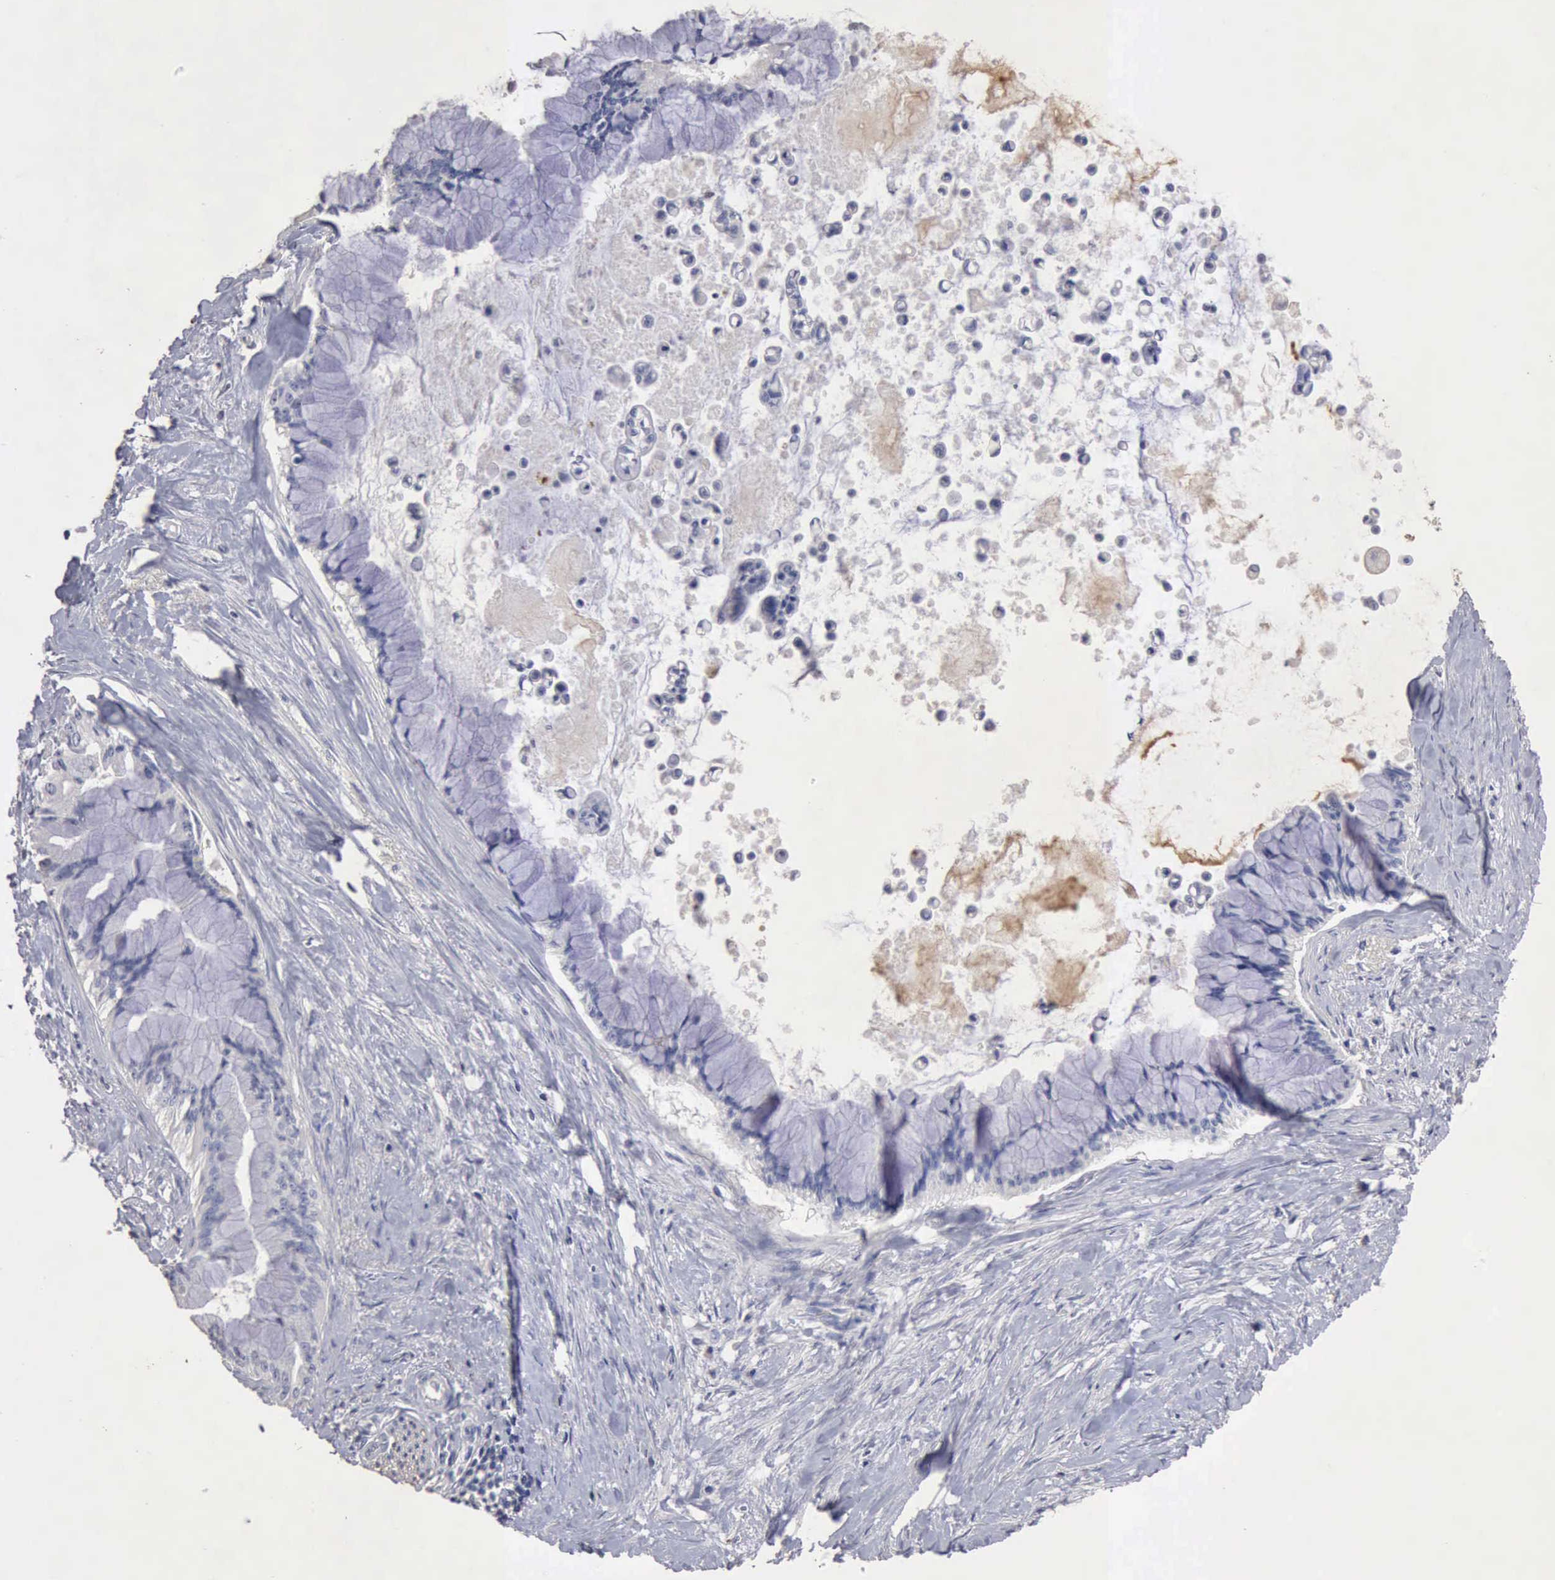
{"staining": {"intensity": "negative", "quantity": "none", "location": "none"}, "tissue": "pancreatic cancer", "cell_type": "Tumor cells", "image_type": "cancer", "snomed": [{"axis": "morphology", "description": "Adenocarcinoma, NOS"}, {"axis": "topography", "description": "Pancreas"}], "caption": "Immunohistochemical staining of pancreatic cancer exhibits no significant expression in tumor cells.", "gene": "KRT6B", "patient": {"sex": "male", "age": 59}}